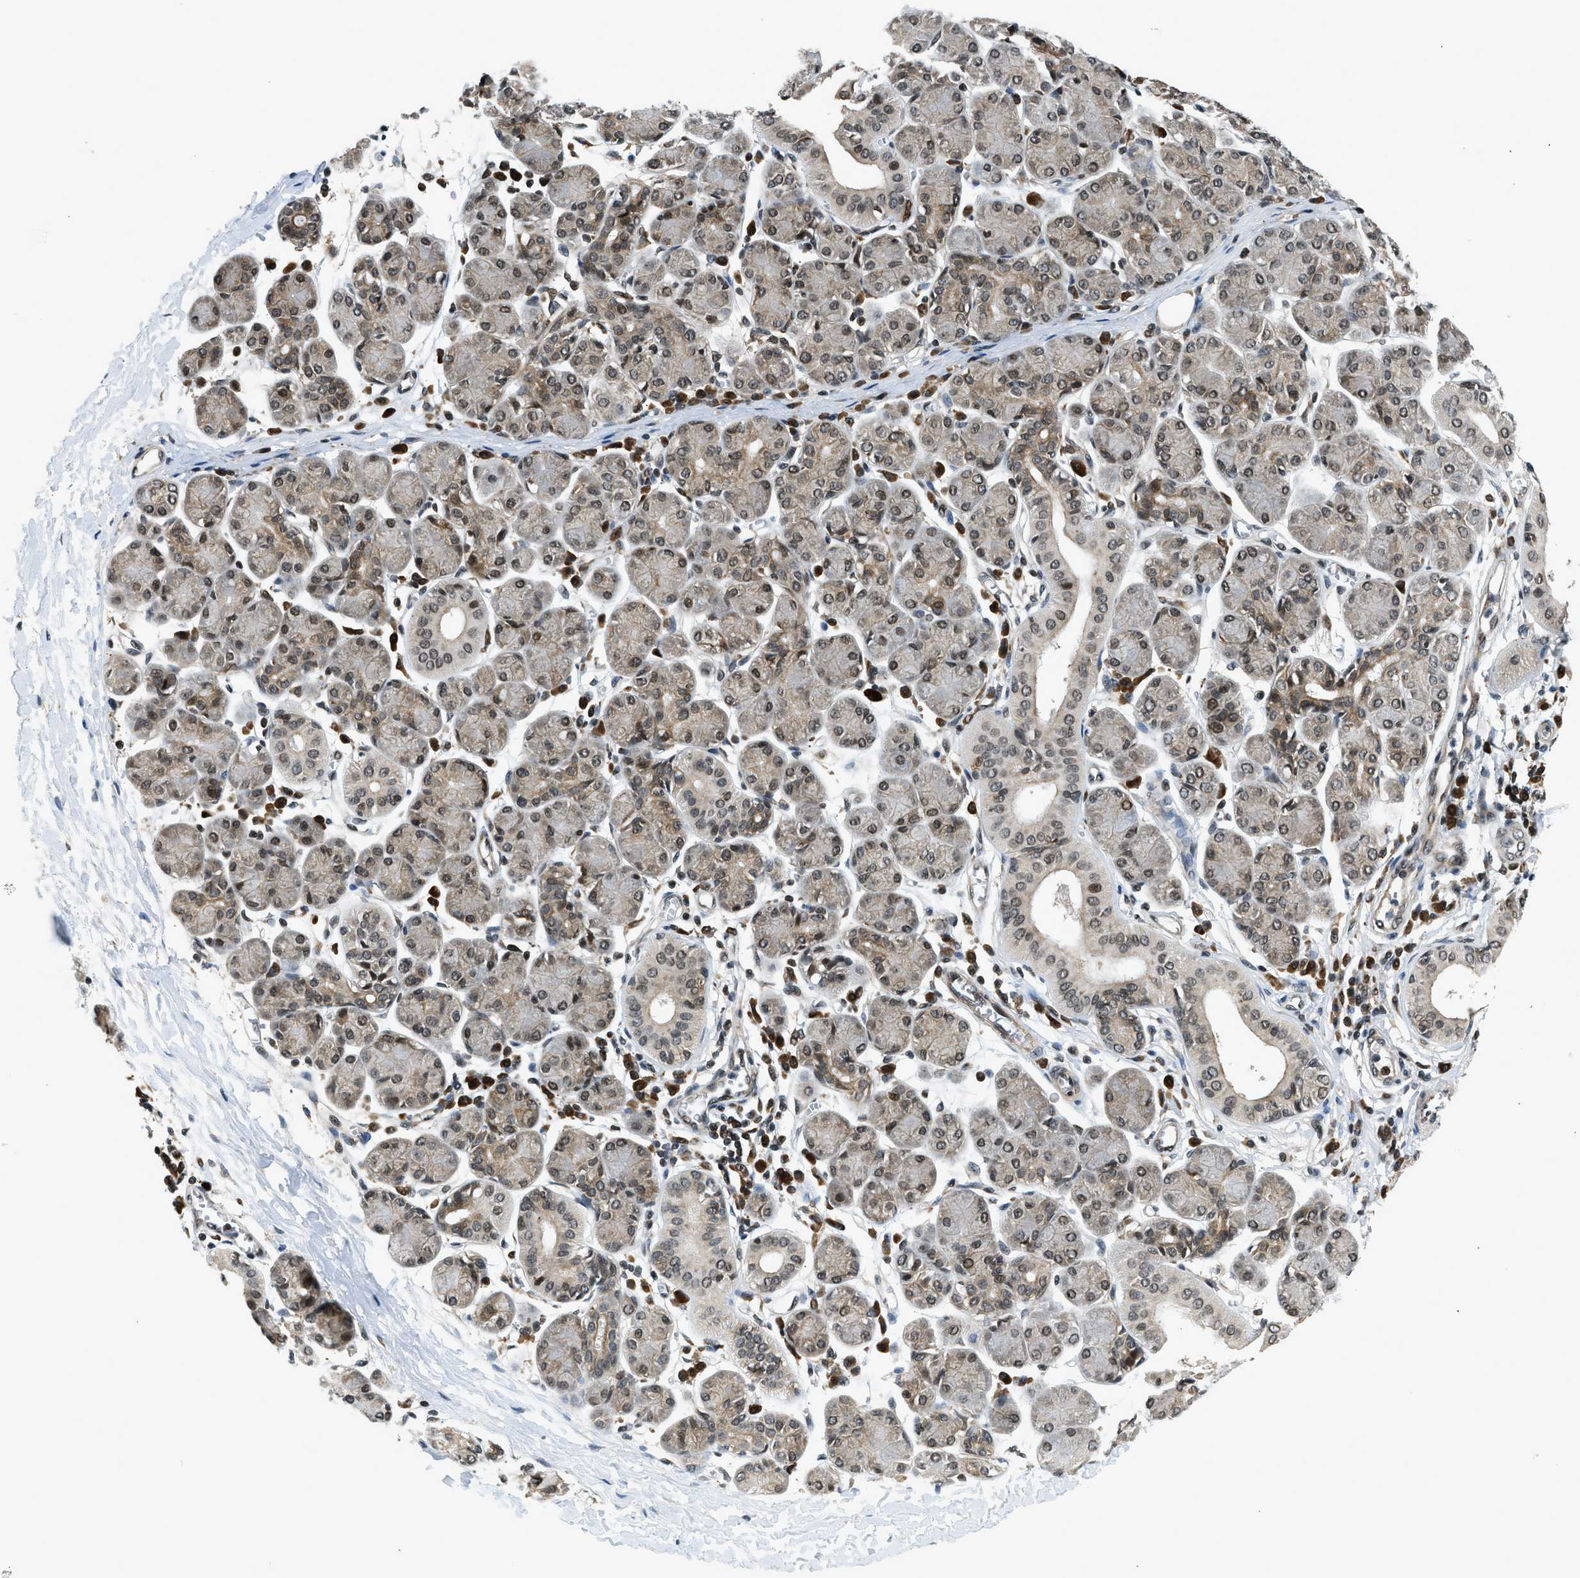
{"staining": {"intensity": "strong", "quantity": ">75%", "location": "cytoplasmic/membranous,nuclear"}, "tissue": "salivary gland", "cell_type": "Glandular cells", "image_type": "normal", "snomed": [{"axis": "morphology", "description": "Normal tissue, NOS"}, {"axis": "morphology", "description": "Inflammation, NOS"}, {"axis": "topography", "description": "Lymph node"}, {"axis": "topography", "description": "Salivary gland"}], "caption": "A brown stain shows strong cytoplasmic/membranous,nuclear expression of a protein in glandular cells of normal salivary gland.", "gene": "RETREG3", "patient": {"sex": "male", "age": 3}}